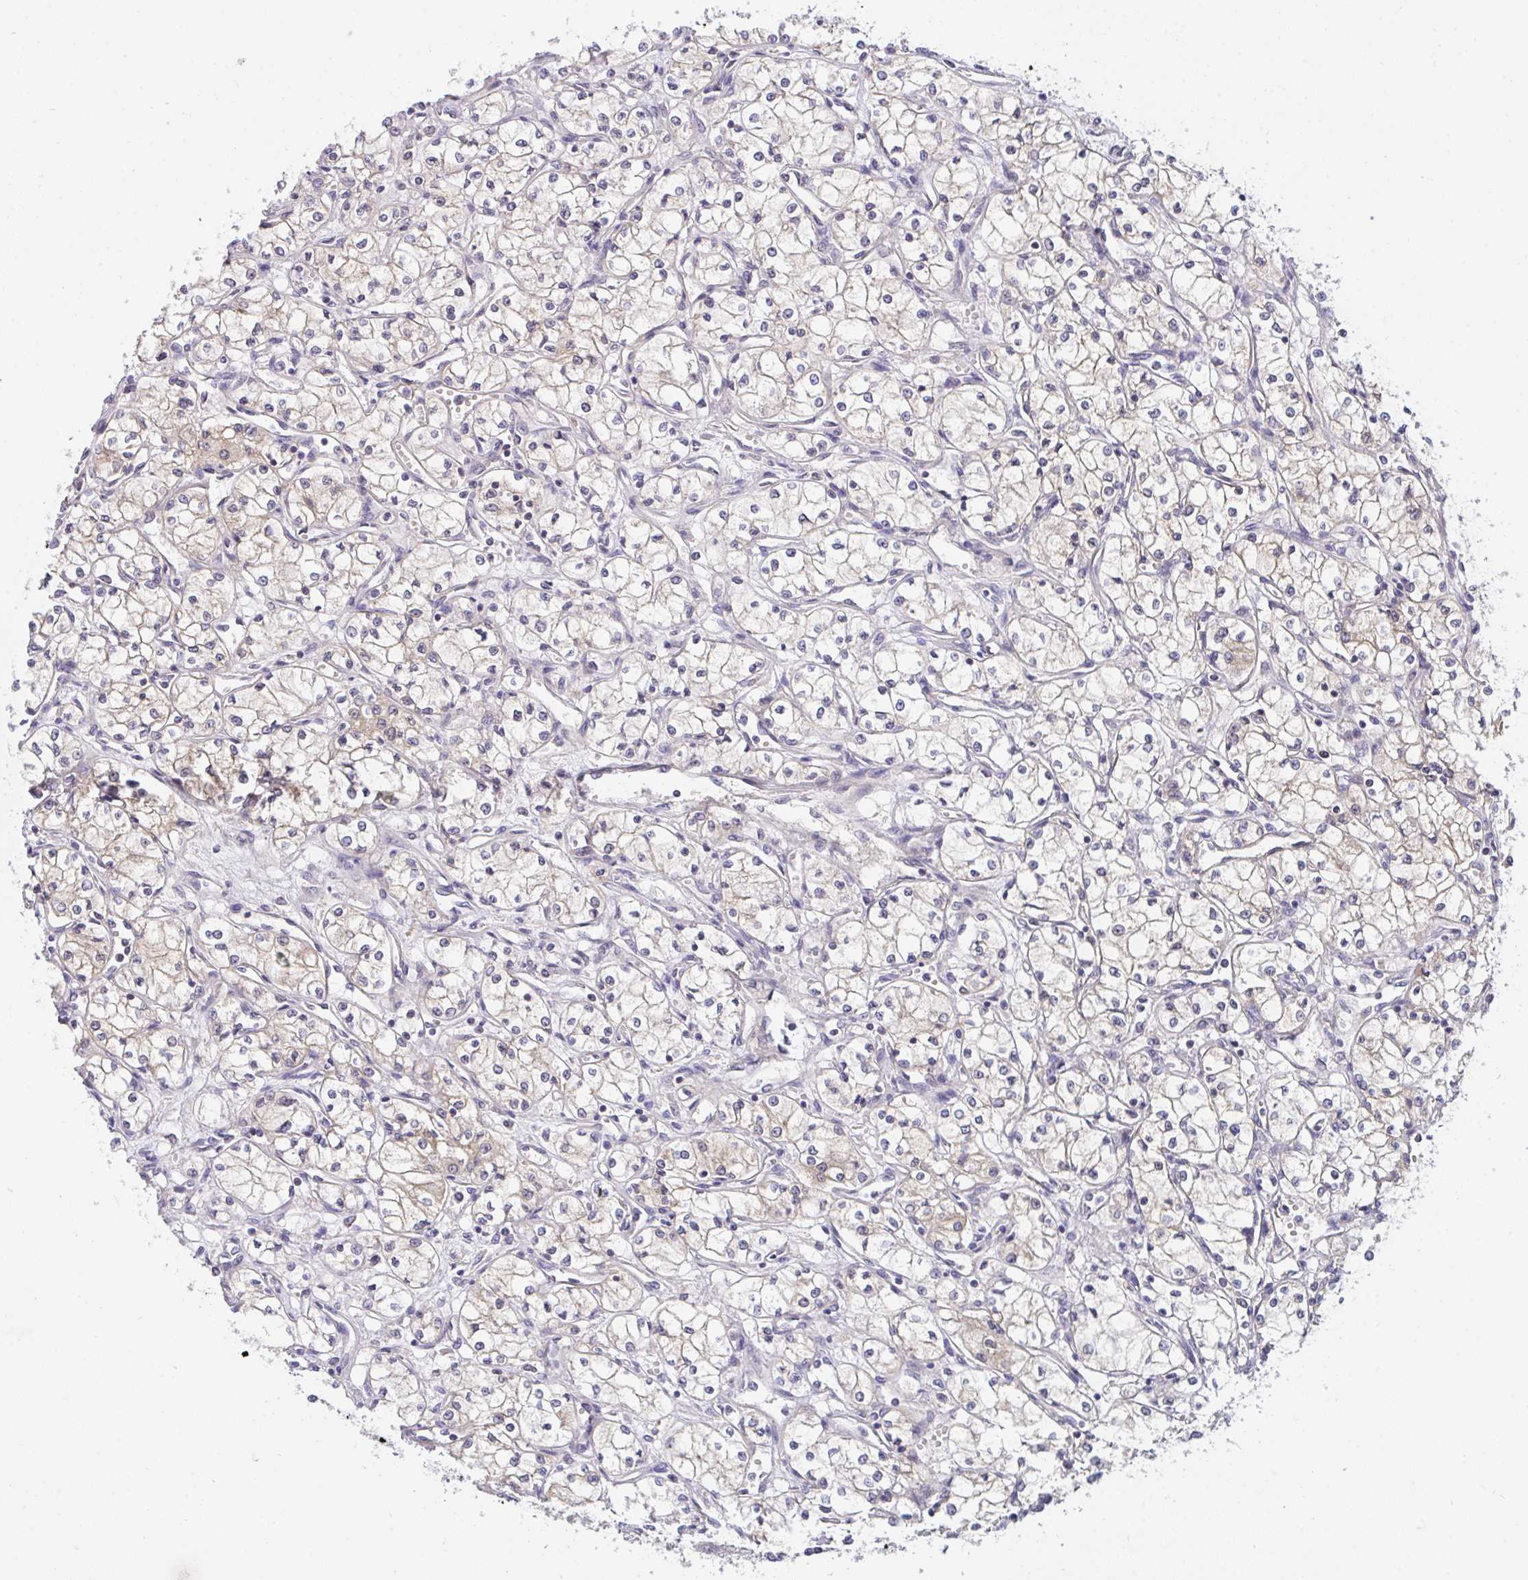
{"staining": {"intensity": "negative", "quantity": "none", "location": "none"}, "tissue": "renal cancer", "cell_type": "Tumor cells", "image_type": "cancer", "snomed": [{"axis": "morphology", "description": "Normal tissue, NOS"}, {"axis": "morphology", "description": "Adenocarcinoma, NOS"}, {"axis": "topography", "description": "Kidney"}], "caption": "Tumor cells are negative for protein expression in human renal cancer (adenocarcinoma).", "gene": "C19orf54", "patient": {"sex": "male", "age": 59}}